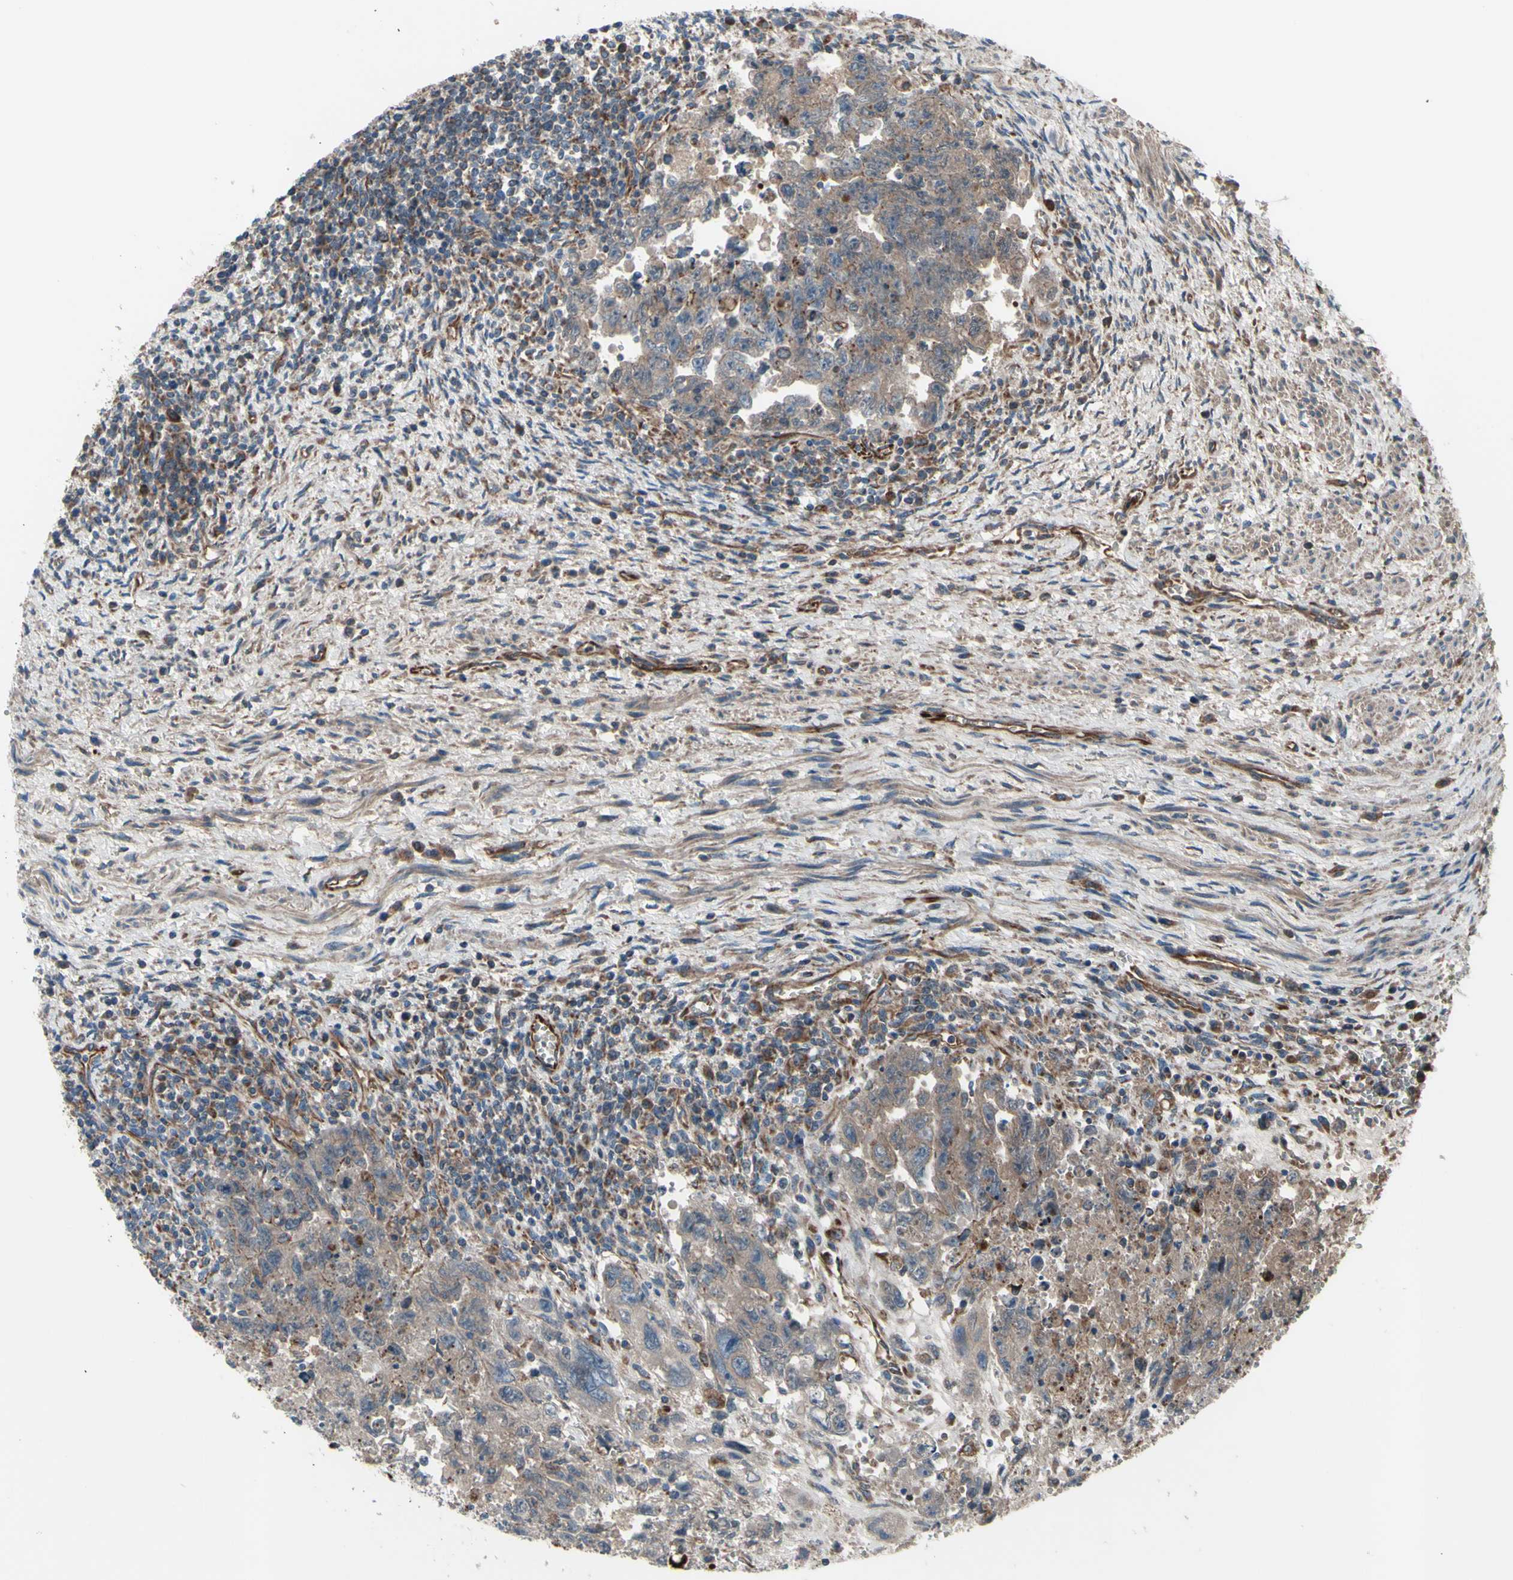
{"staining": {"intensity": "weak", "quantity": ">75%", "location": "cytoplasmic/membranous"}, "tissue": "testis cancer", "cell_type": "Tumor cells", "image_type": "cancer", "snomed": [{"axis": "morphology", "description": "Carcinoma, Embryonal, NOS"}, {"axis": "topography", "description": "Testis"}], "caption": "IHC image of neoplastic tissue: human testis cancer (embryonal carcinoma) stained using immunohistochemistry demonstrates low levels of weak protein expression localized specifically in the cytoplasmic/membranous of tumor cells, appearing as a cytoplasmic/membranous brown color.", "gene": "EMC7", "patient": {"sex": "male", "age": 28}}